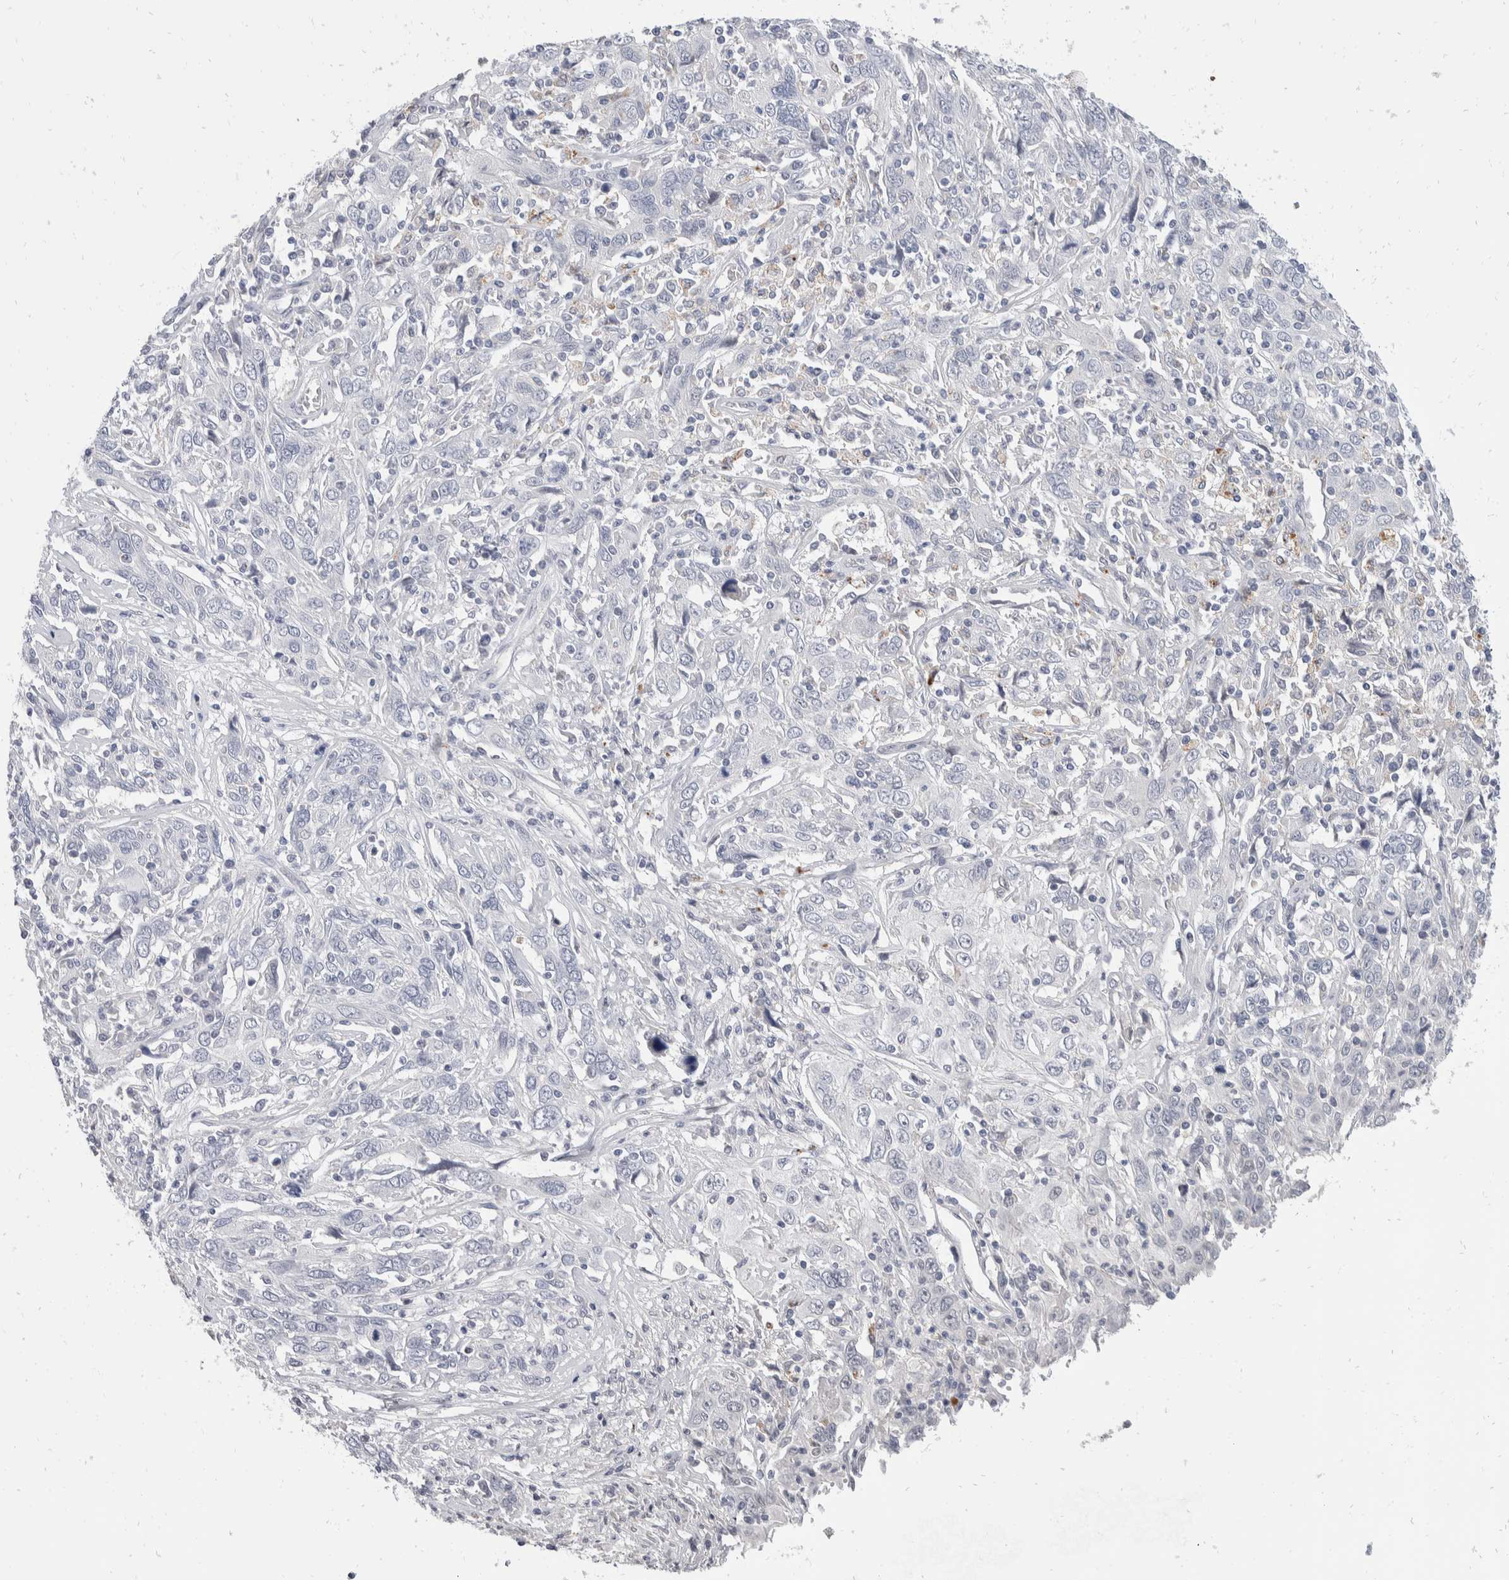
{"staining": {"intensity": "negative", "quantity": "none", "location": "none"}, "tissue": "cervical cancer", "cell_type": "Tumor cells", "image_type": "cancer", "snomed": [{"axis": "morphology", "description": "Squamous cell carcinoma, NOS"}, {"axis": "topography", "description": "Cervix"}], "caption": "The IHC histopathology image has no significant staining in tumor cells of cervical cancer (squamous cell carcinoma) tissue.", "gene": "CATSPERD", "patient": {"sex": "female", "age": 46}}